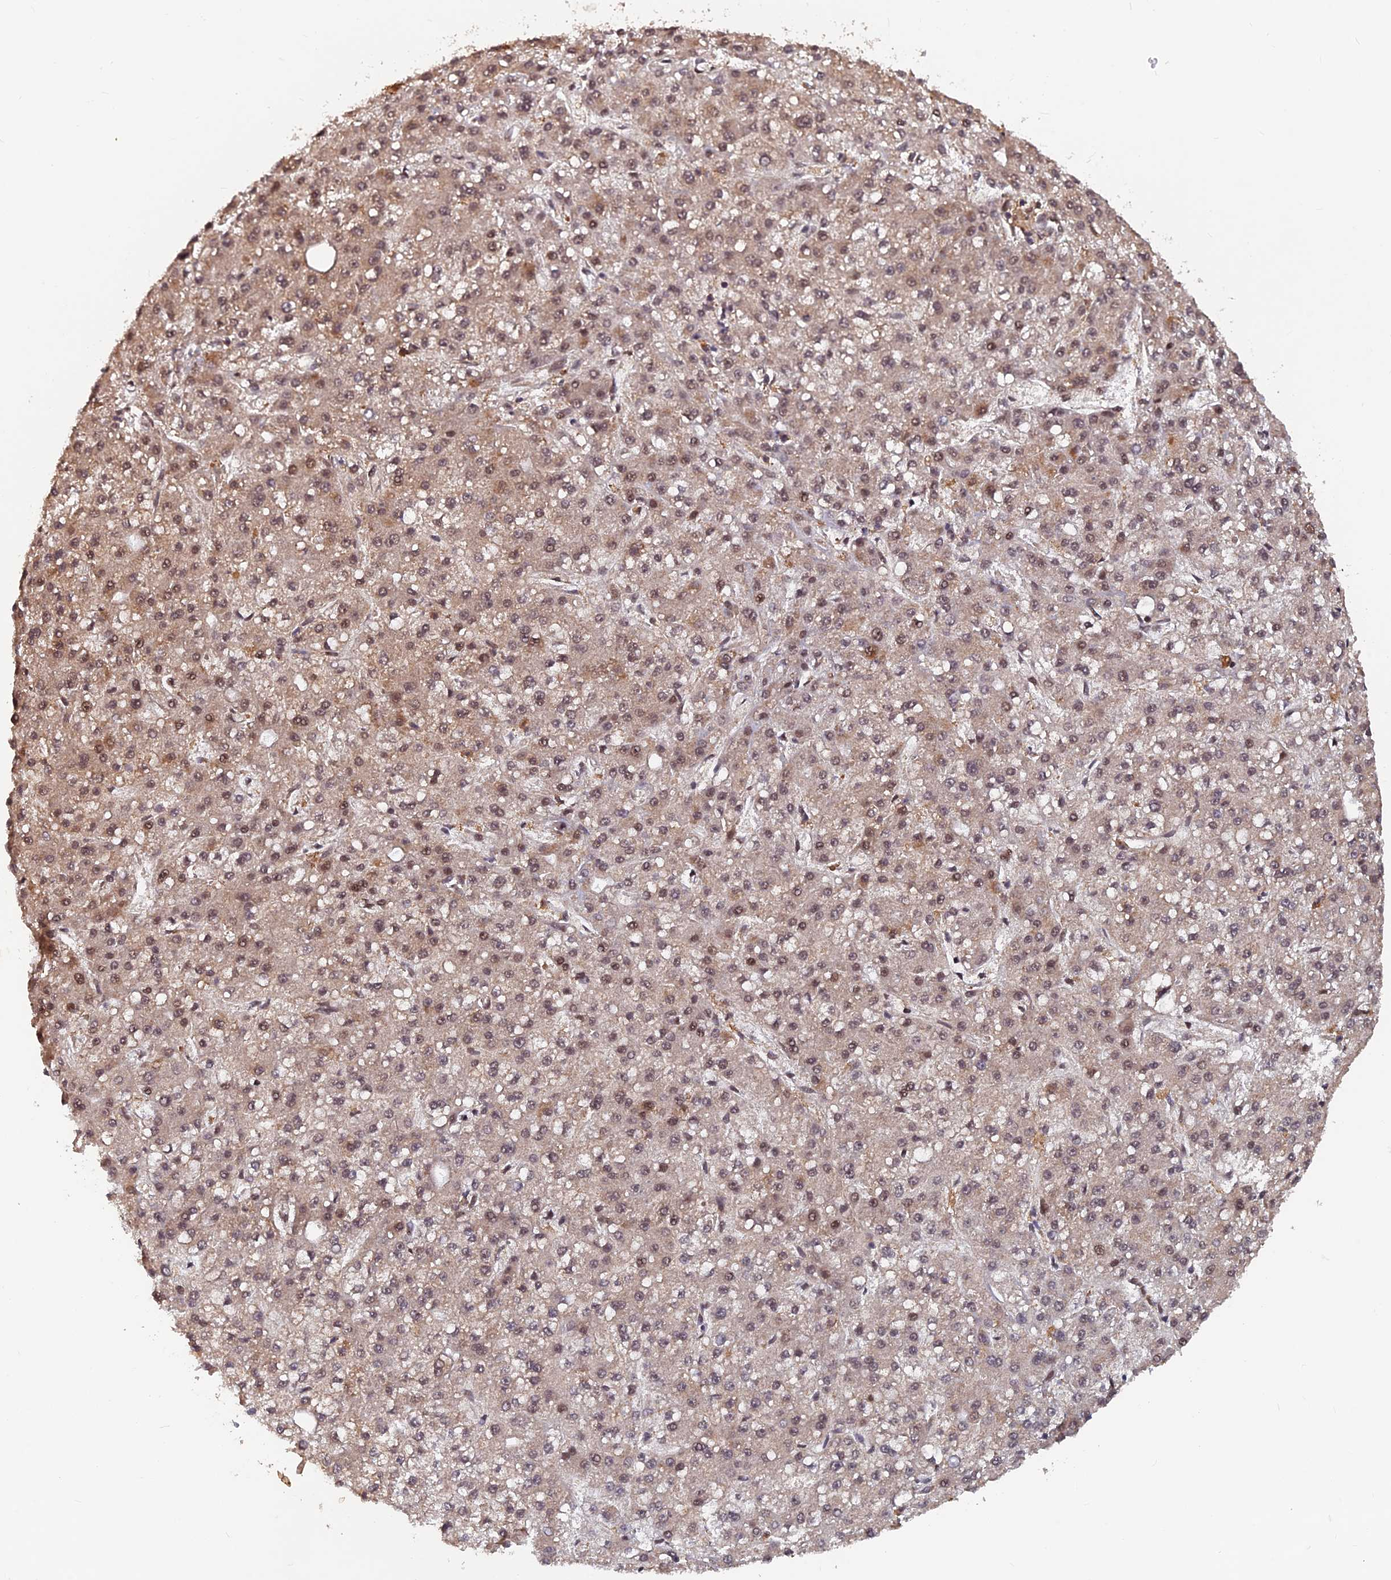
{"staining": {"intensity": "weak", "quantity": ">75%", "location": "cytoplasmic/membranous,nuclear"}, "tissue": "liver cancer", "cell_type": "Tumor cells", "image_type": "cancer", "snomed": [{"axis": "morphology", "description": "Carcinoma, Hepatocellular, NOS"}, {"axis": "topography", "description": "Liver"}], "caption": "This photomicrograph reveals immunohistochemistry staining of human liver cancer (hepatocellular carcinoma), with low weak cytoplasmic/membranous and nuclear staining in approximately >75% of tumor cells.", "gene": "FAM53C", "patient": {"sex": "male", "age": 67}}